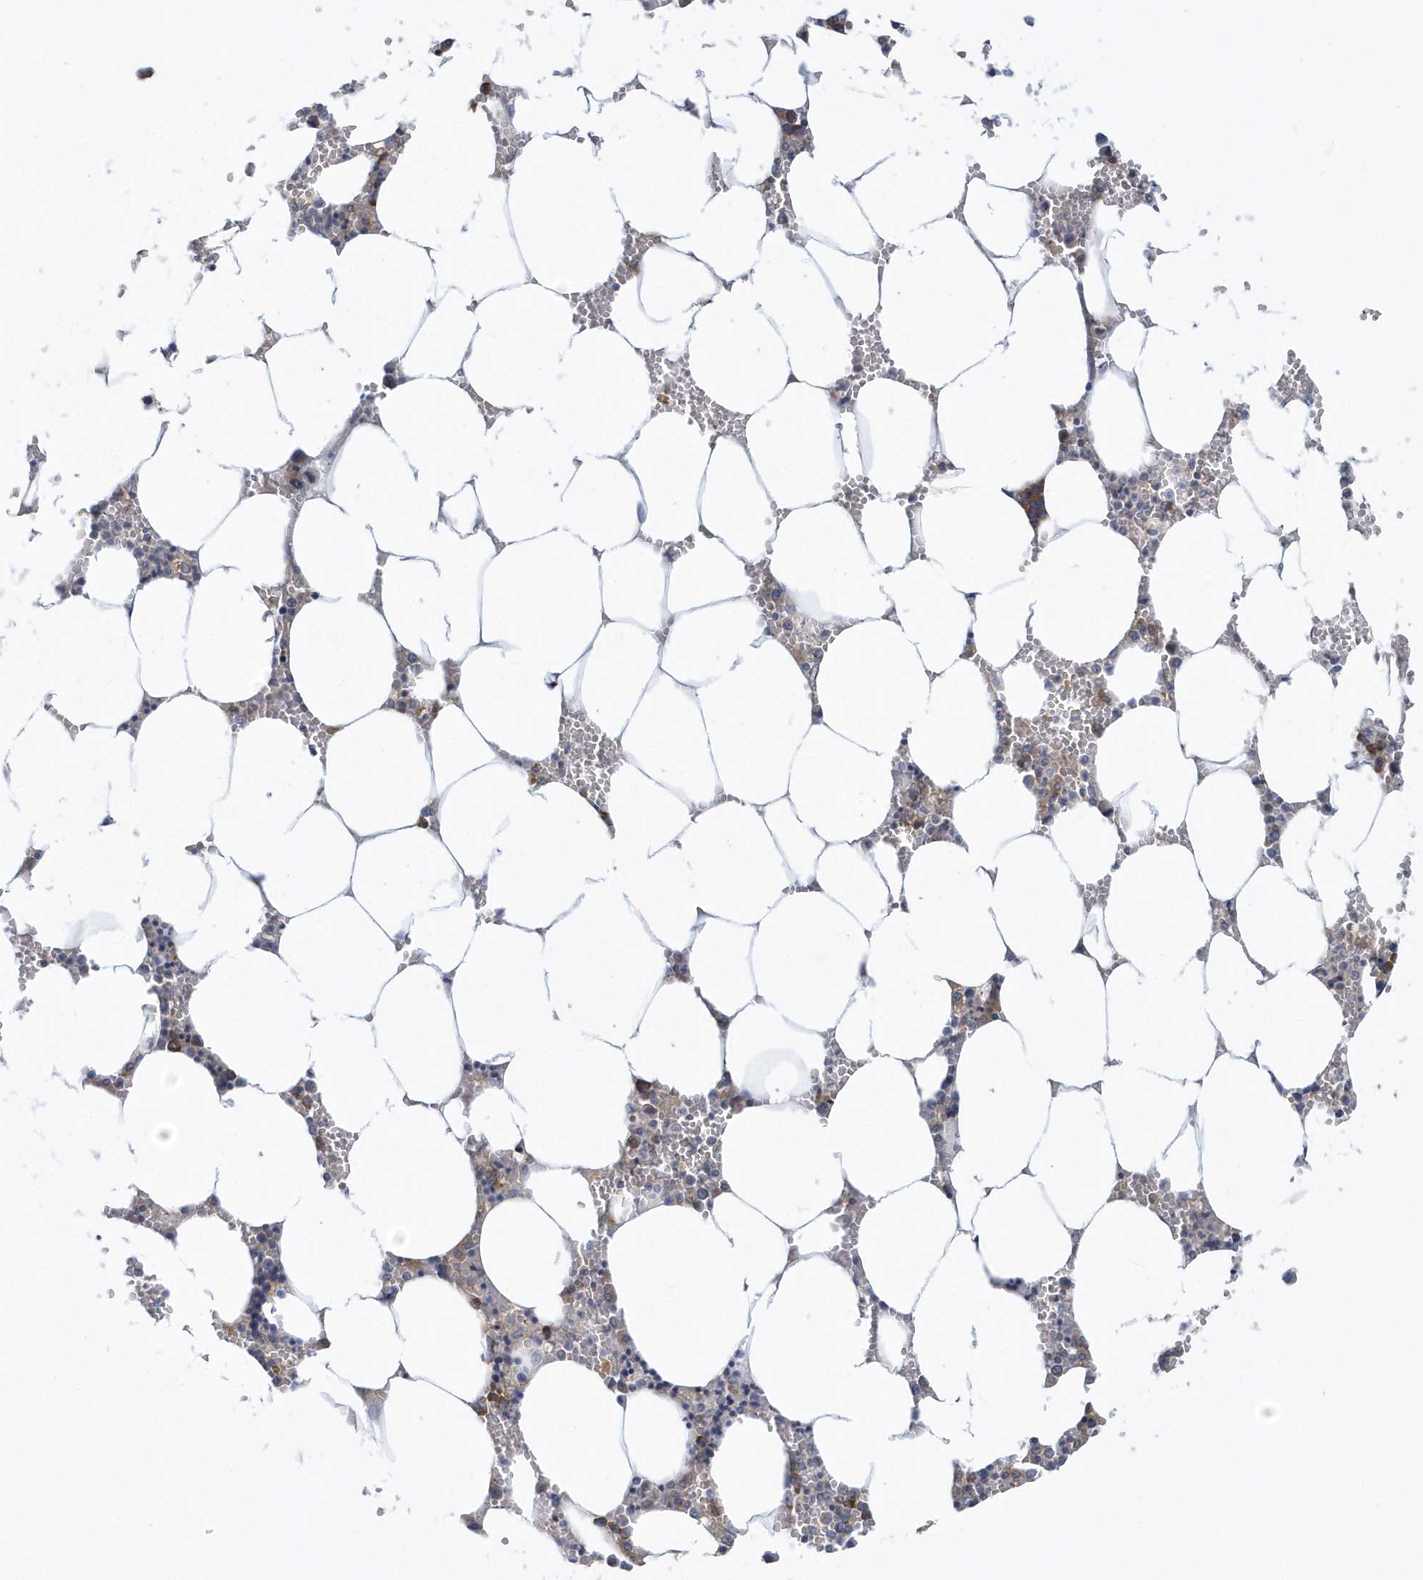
{"staining": {"intensity": "moderate", "quantity": "25%-75%", "location": "cytoplasmic/membranous"}, "tissue": "bone marrow", "cell_type": "Hematopoietic cells", "image_type": "normal", "snomed": [{"axis": "morphology", "description": "Normal tissue, NOS"}, {"axis": "topography", "description": "Bone marrow"}], "caption": "The photomicrograph exhibits staining of unremarkable bone marrow, revealing moderate cytoplasmic/membranous protein positivity (brown color) within hematopoietic cells. The staining was performed using DAB to visualize the protein expression in brown, while the nuclei were stained in blue with hematoxylin (Magnification: 20x).", "gene": "EIF3C", "patient": {"sex": "male", "age": 70}}